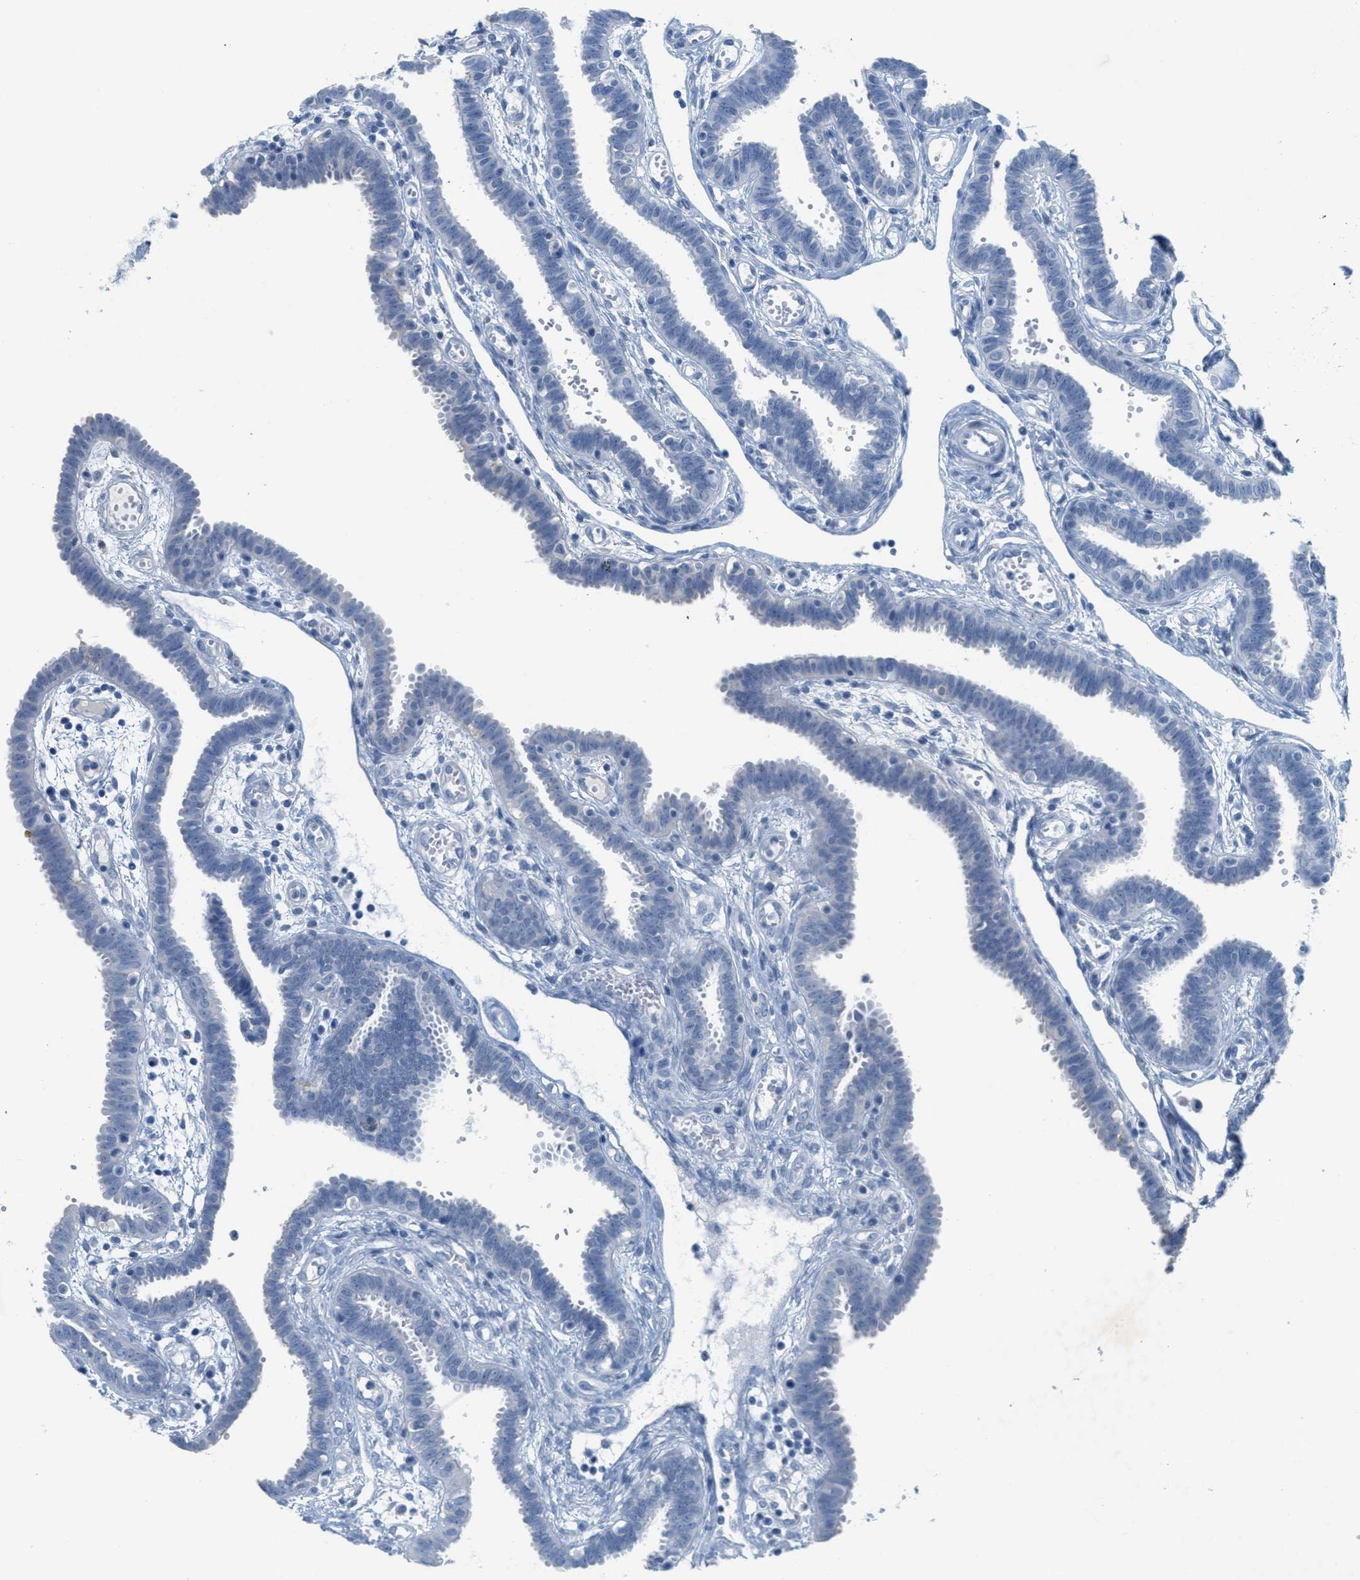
{"staining": {"intensity": "negative", "quantity": "none", "location": "none"}, "tissue": "fallopian tube", "cell_type": "Glandular cells", "image_type": "normal", "snomed": [{"axis": "morphology", "description": "Normal tissue, NOS"}, {"axis": "topography", "description": "Fallopian tube"}, {"axis": "topography", "description": "Placenta"}], "caption": "This is a photomicrograph of immunohistochemistry staining of normal fallopian tube, which shows no staining in glandular cells. (Brightfield microscopy of DAB (3,3'-diaminobenzidine) immunohistochemistry (IHC) at high magnification).", "gene": "GPM6A", "patient": {"sex": "female", "age": 32}}